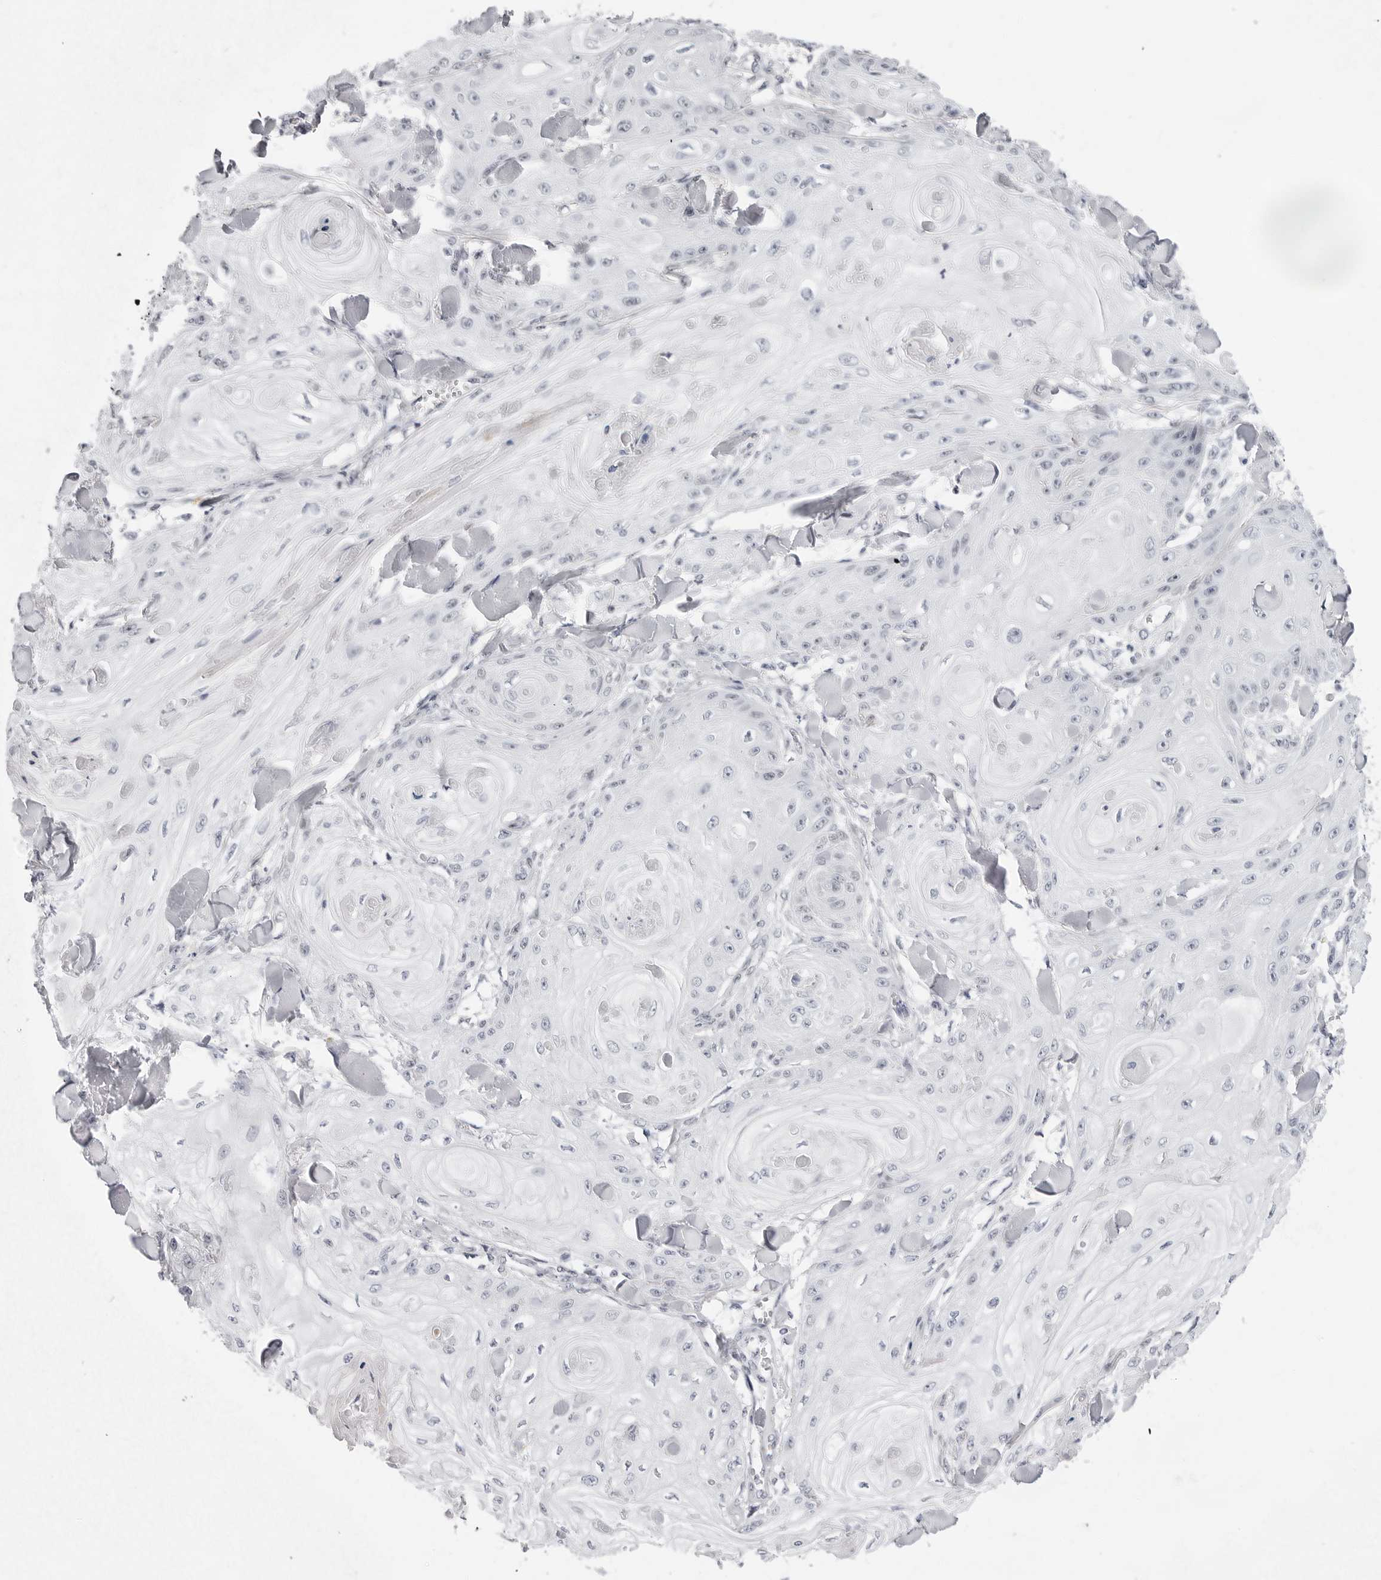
{"staining": {"intensity": "negative", "quantity": "none", "location": "none"}, "tissue": "skin cancer", "cell_type": "Tumor cells", "image_type": "cancer", "snomed": [{"axis": "morphology", "description": "Squamous cell carcinoma, NOS"}, {"axis": "topography", "description": "Skin"}], "caption": "A high-resolution photomicrograph shows IHC staining of squamous cell carcinoma (skin), which demonstrates no significant positivity in tumor cells. (DAB immunohistochemistry visualized using brightfield microscopy, high magnification).", "gene": "VEZF1", "patient": {"sex": "male", "age": 74}}